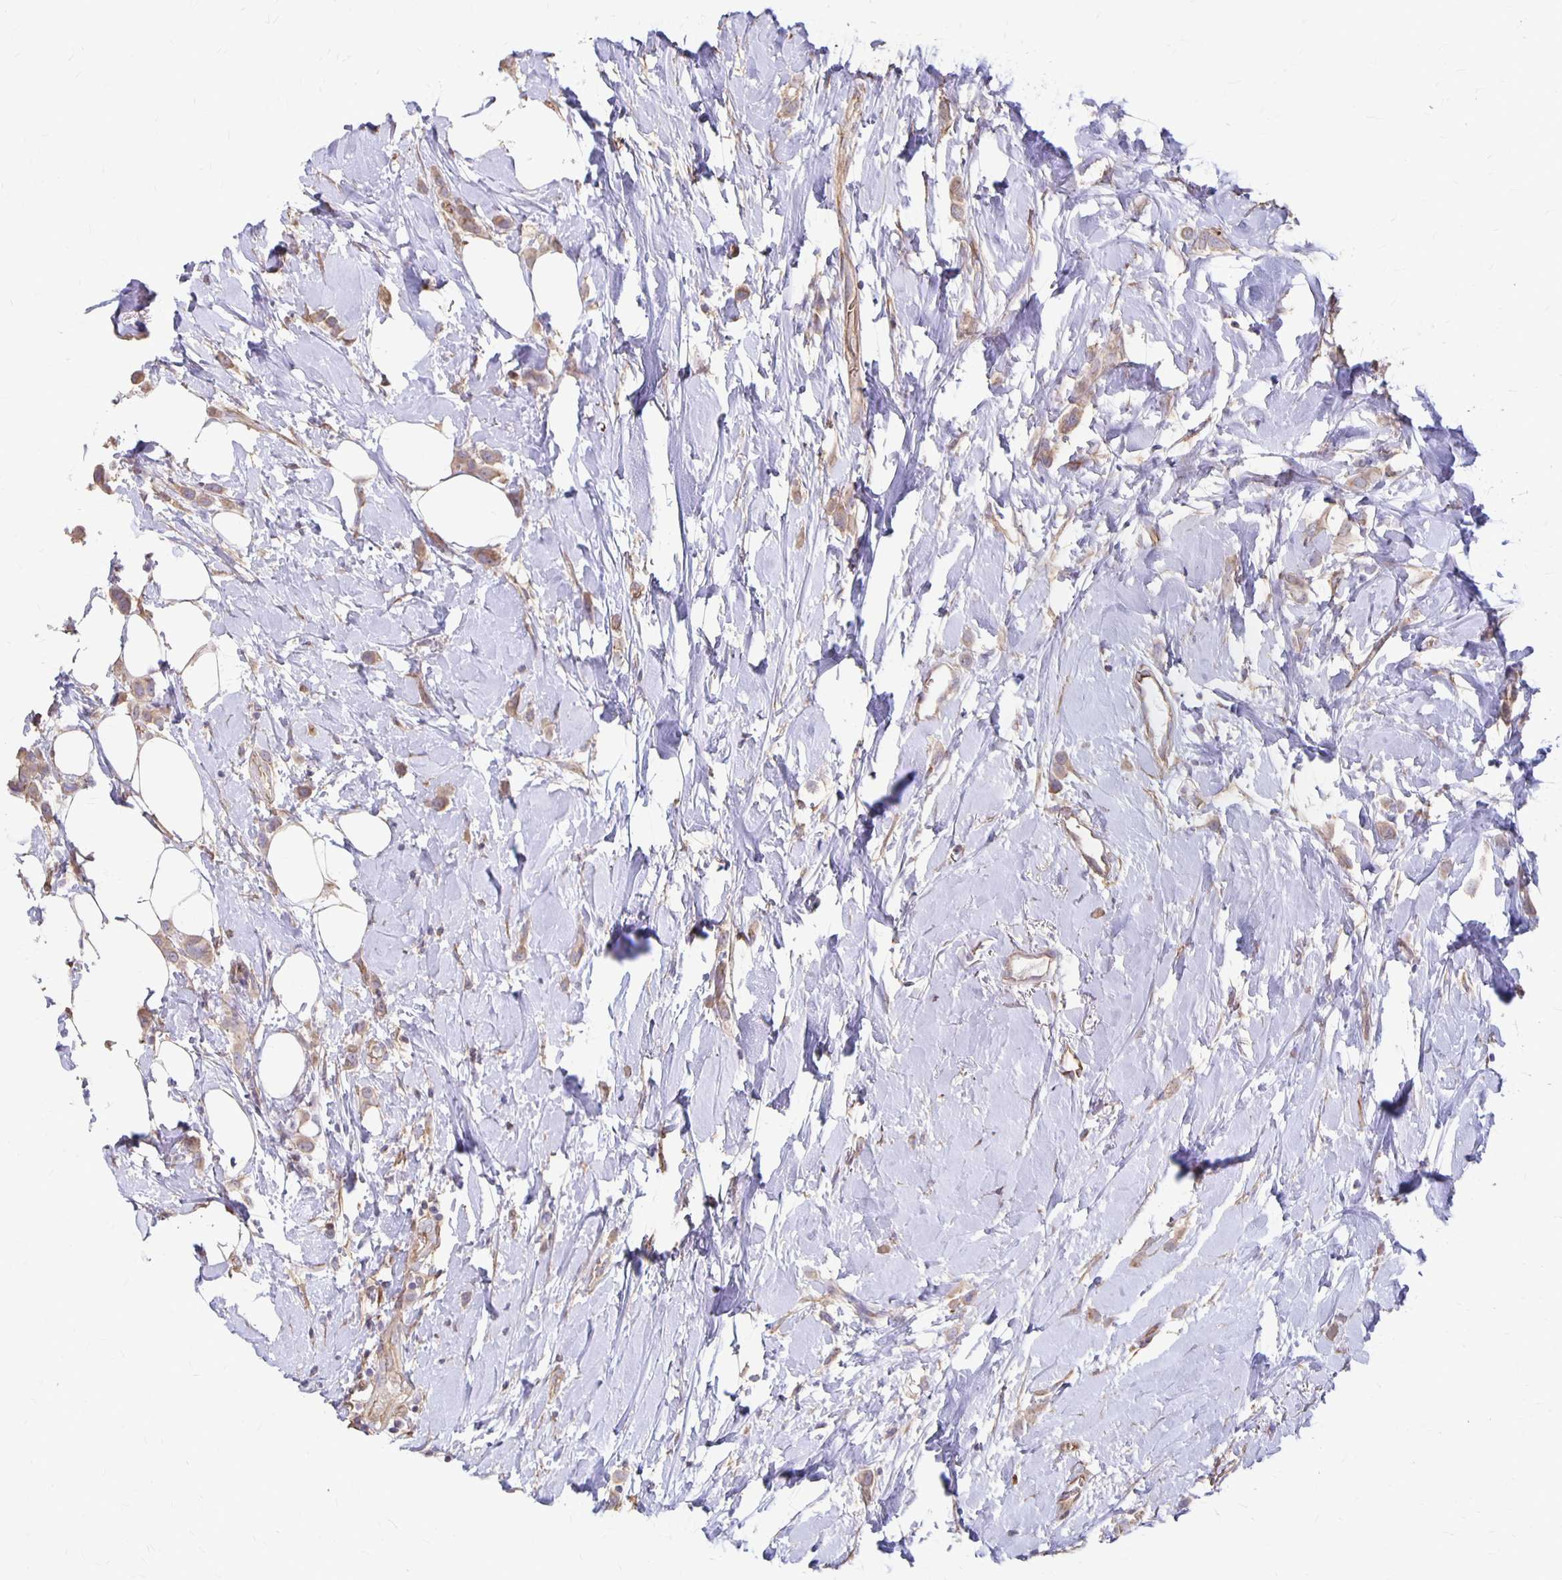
{"staining": {"intensity": "weak", "quantity": ">75%", "location": "cytoplasmic/membranous"}, "tissue": "breast cancer", "cell_type": "Tumor cells", "image_type": "cancer", "snomed": [{"axis": "morphology", "description": "Lobular carcinoma"}, {"axis": "topography", "description": "Breast"}], "caption": "Human breast cancer (lobular carcinoma) stained with a protein marker reveals weak staining in tumor cells.", "gene": "PPP1R3E", "patient": {"sex": "female", "age": 66}}